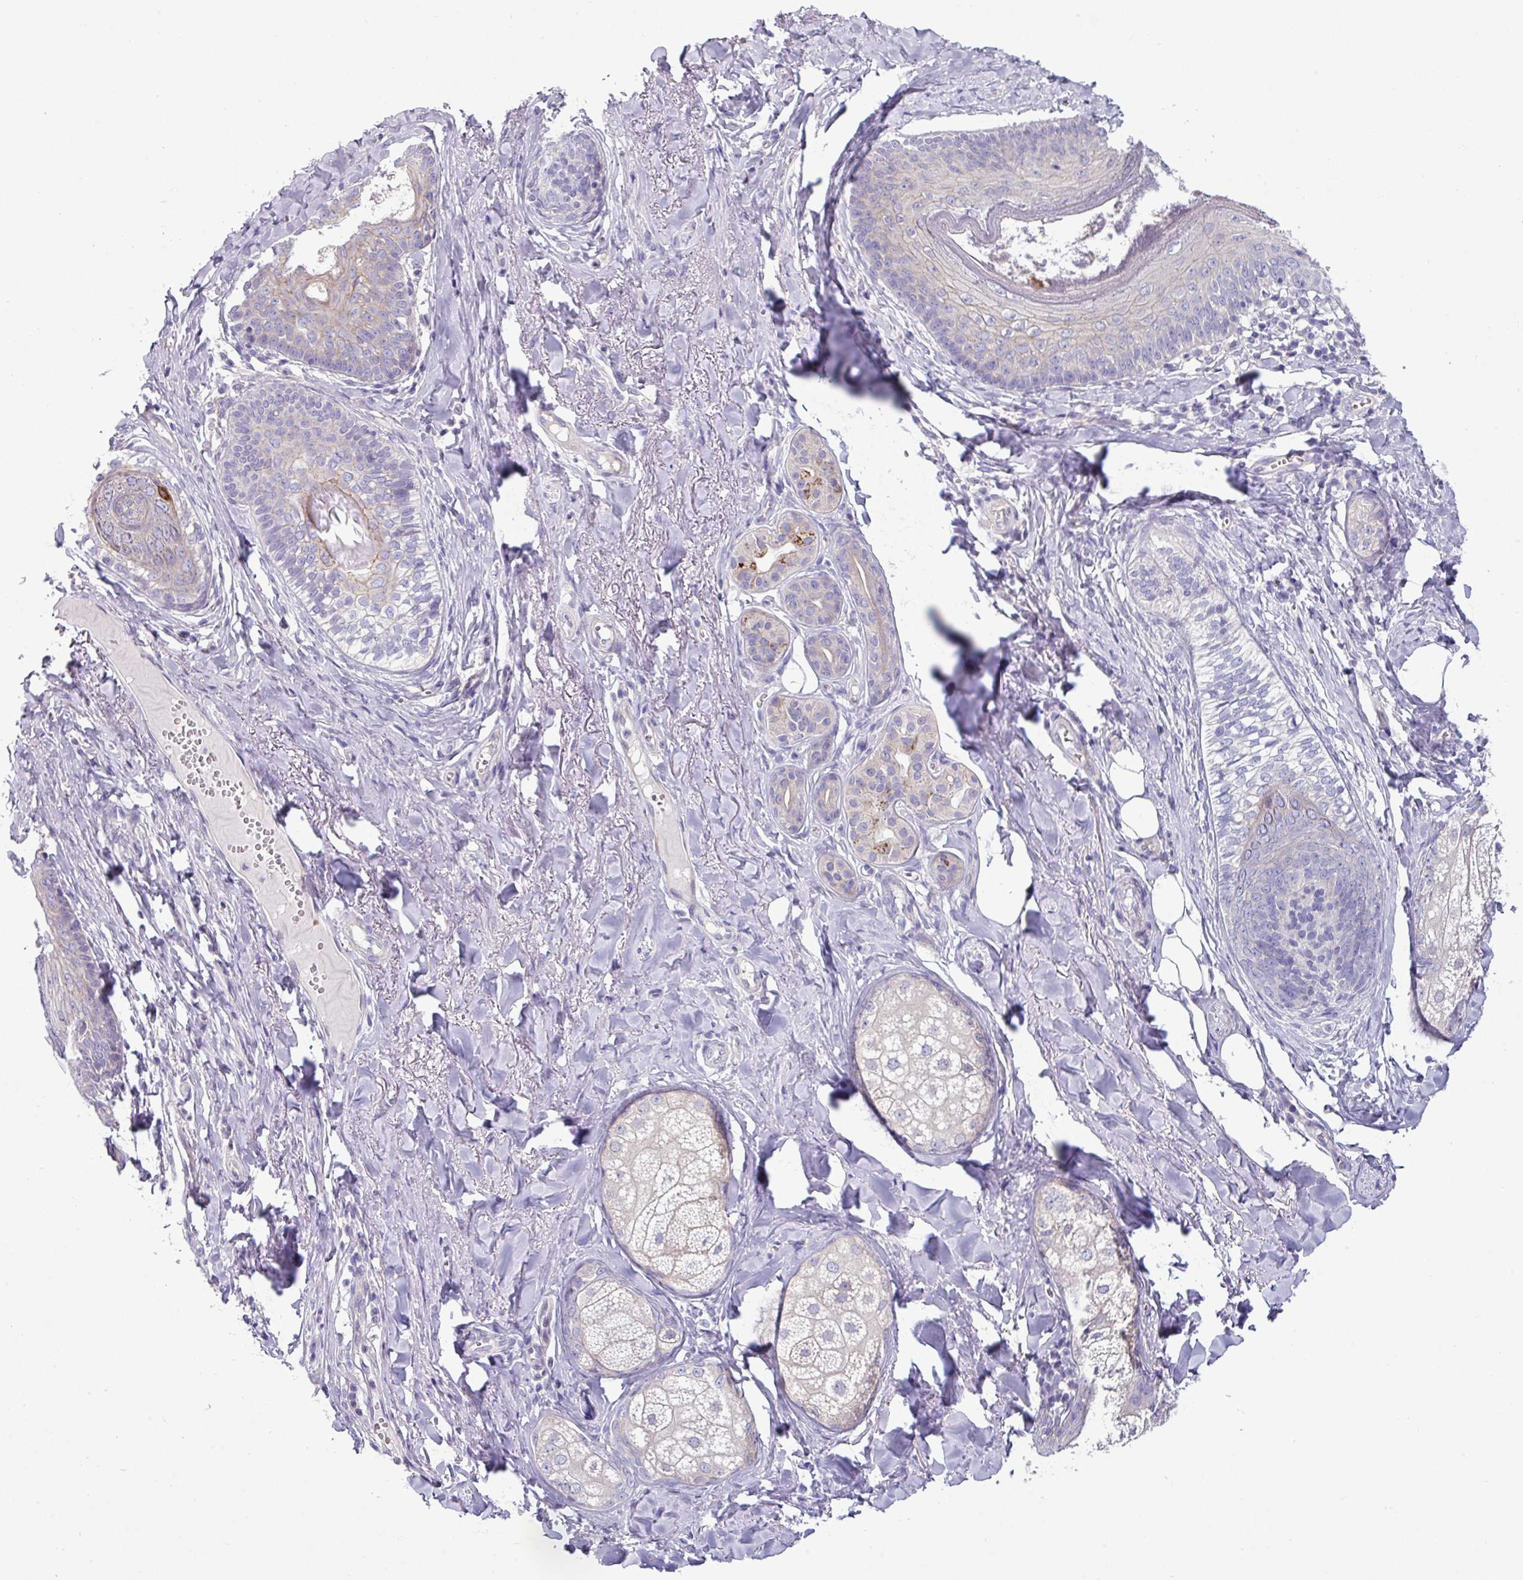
{"staining": {"intensity": "weak", "quantity": "<25%", "location": "cytoplasmic/membranous"}, "tissue": "skin cancer", "cell_type": "Tumor cells", "image_type": "cancer", "snomed": [{"axis": "morphology", "description": "Basal cell carcinoma"}, {"axis": "topography", "description": "Skin"}], "caption": "The IHC photomicrograph has no significant staining in tumor cells of basal cell carcinoma (skin) tissue.", "gene": "ACAP3", "patient": {"sex": "male", "age": 62}}